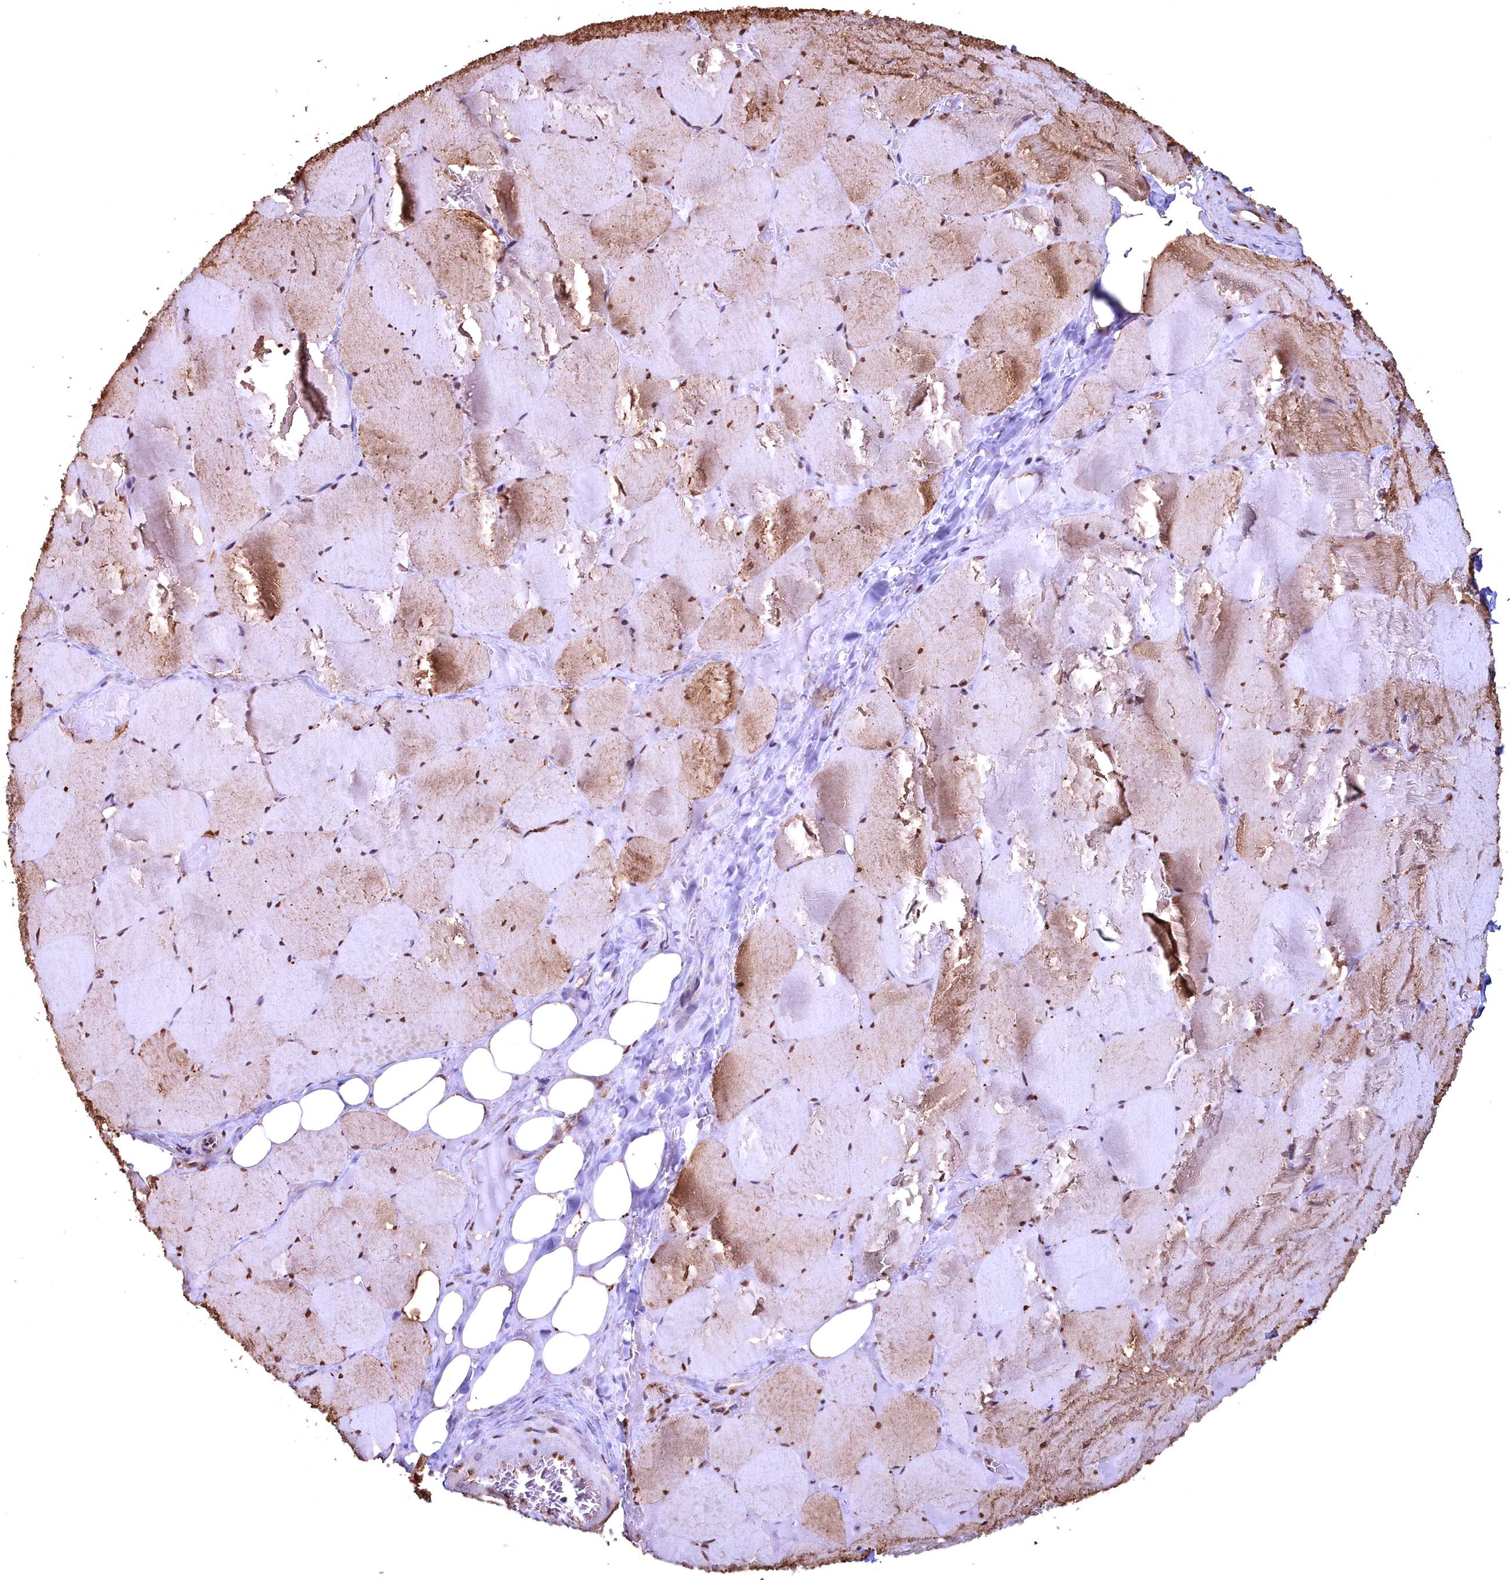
{"staining": {"intensity": "moderate", "quantity": "25%-75%", "location": "cytoplasmic/membranous,nuclear"}, "tissue": "skeletal muscle", "cell_type": "Myocytes", "image_type": "normal", "snomed": [{"axis": "morphology", "description": "Normal tissue, NOS"}, {"axis": "topography", "description": "Skeletal muscle"}, {"axis": "topography", "description": "Head-Neck"}], "caption": "IHC of unremarkable human skeletal muscle displays medium levels of moderate cytoplasmic/membranous,nuclear staining in about 25%-75% of myocytes.", "gene": "GAPDH", "patient": {"sex": "male", "age": 66}}